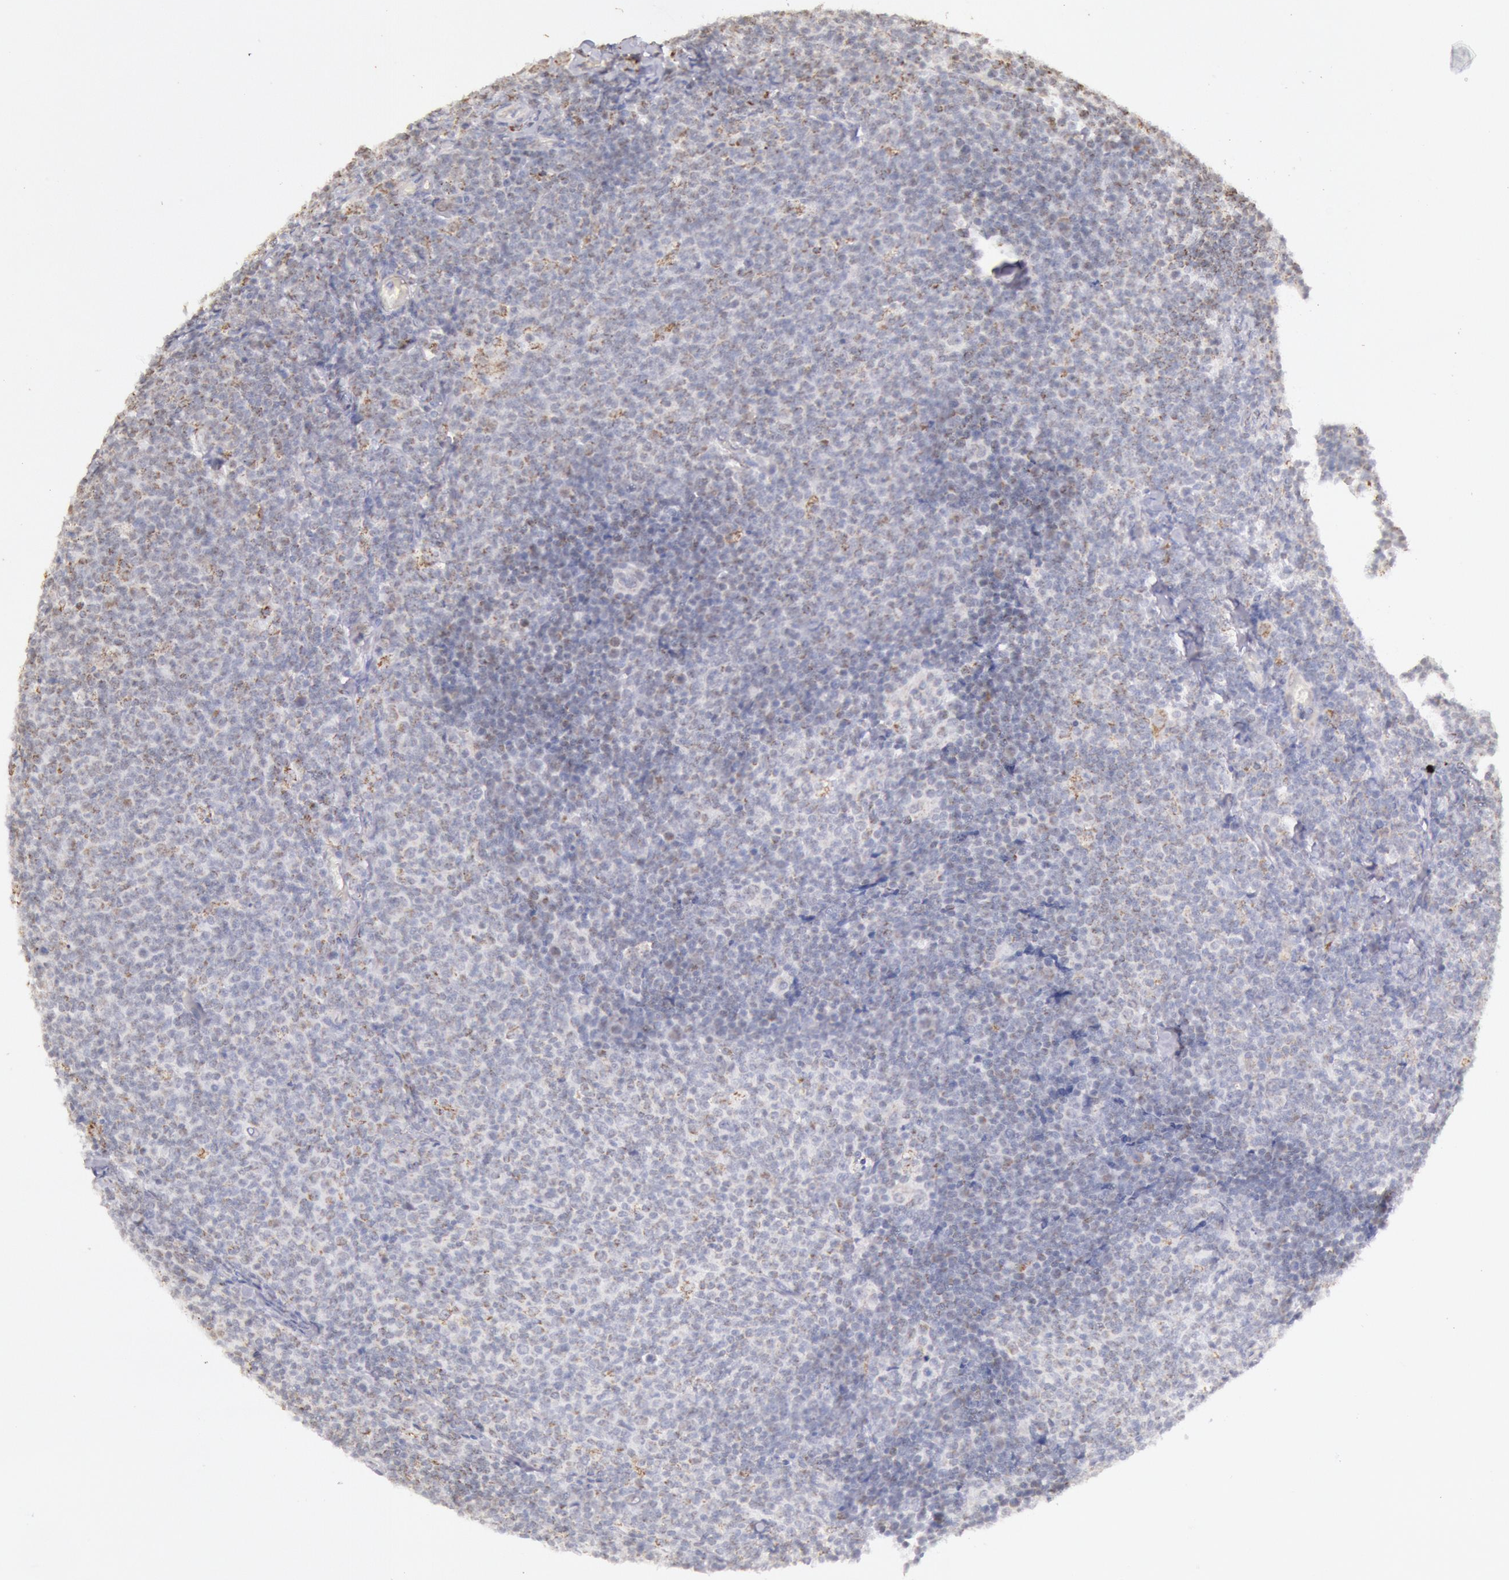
{"staining": {"intensity": "weak", "quantity": "<25%", "location": "nuclear"}, "tissue": "lymphoma", "cell_type": "Tumor cells", "image_type": "cancer", "snomed": [{"axis": "morphology", "description": "Malignant lymphoma, non-Hodgkin's type, Low grade"}, {"axis": "topography", "description": "Lymph node"}], "caption": "High magnification brightfield microscopy of low-grade malignant lymphoma, non-Hodgkin's type stained with DAB (3,3'-diaminobenzidine) (brown) and counterstained with hematoxylin (blue): tumor cells show no significant expression. Nuclei are stained in blue.", "gene": "FRMD6", "patient": {"sex": "male", "age": 74}}